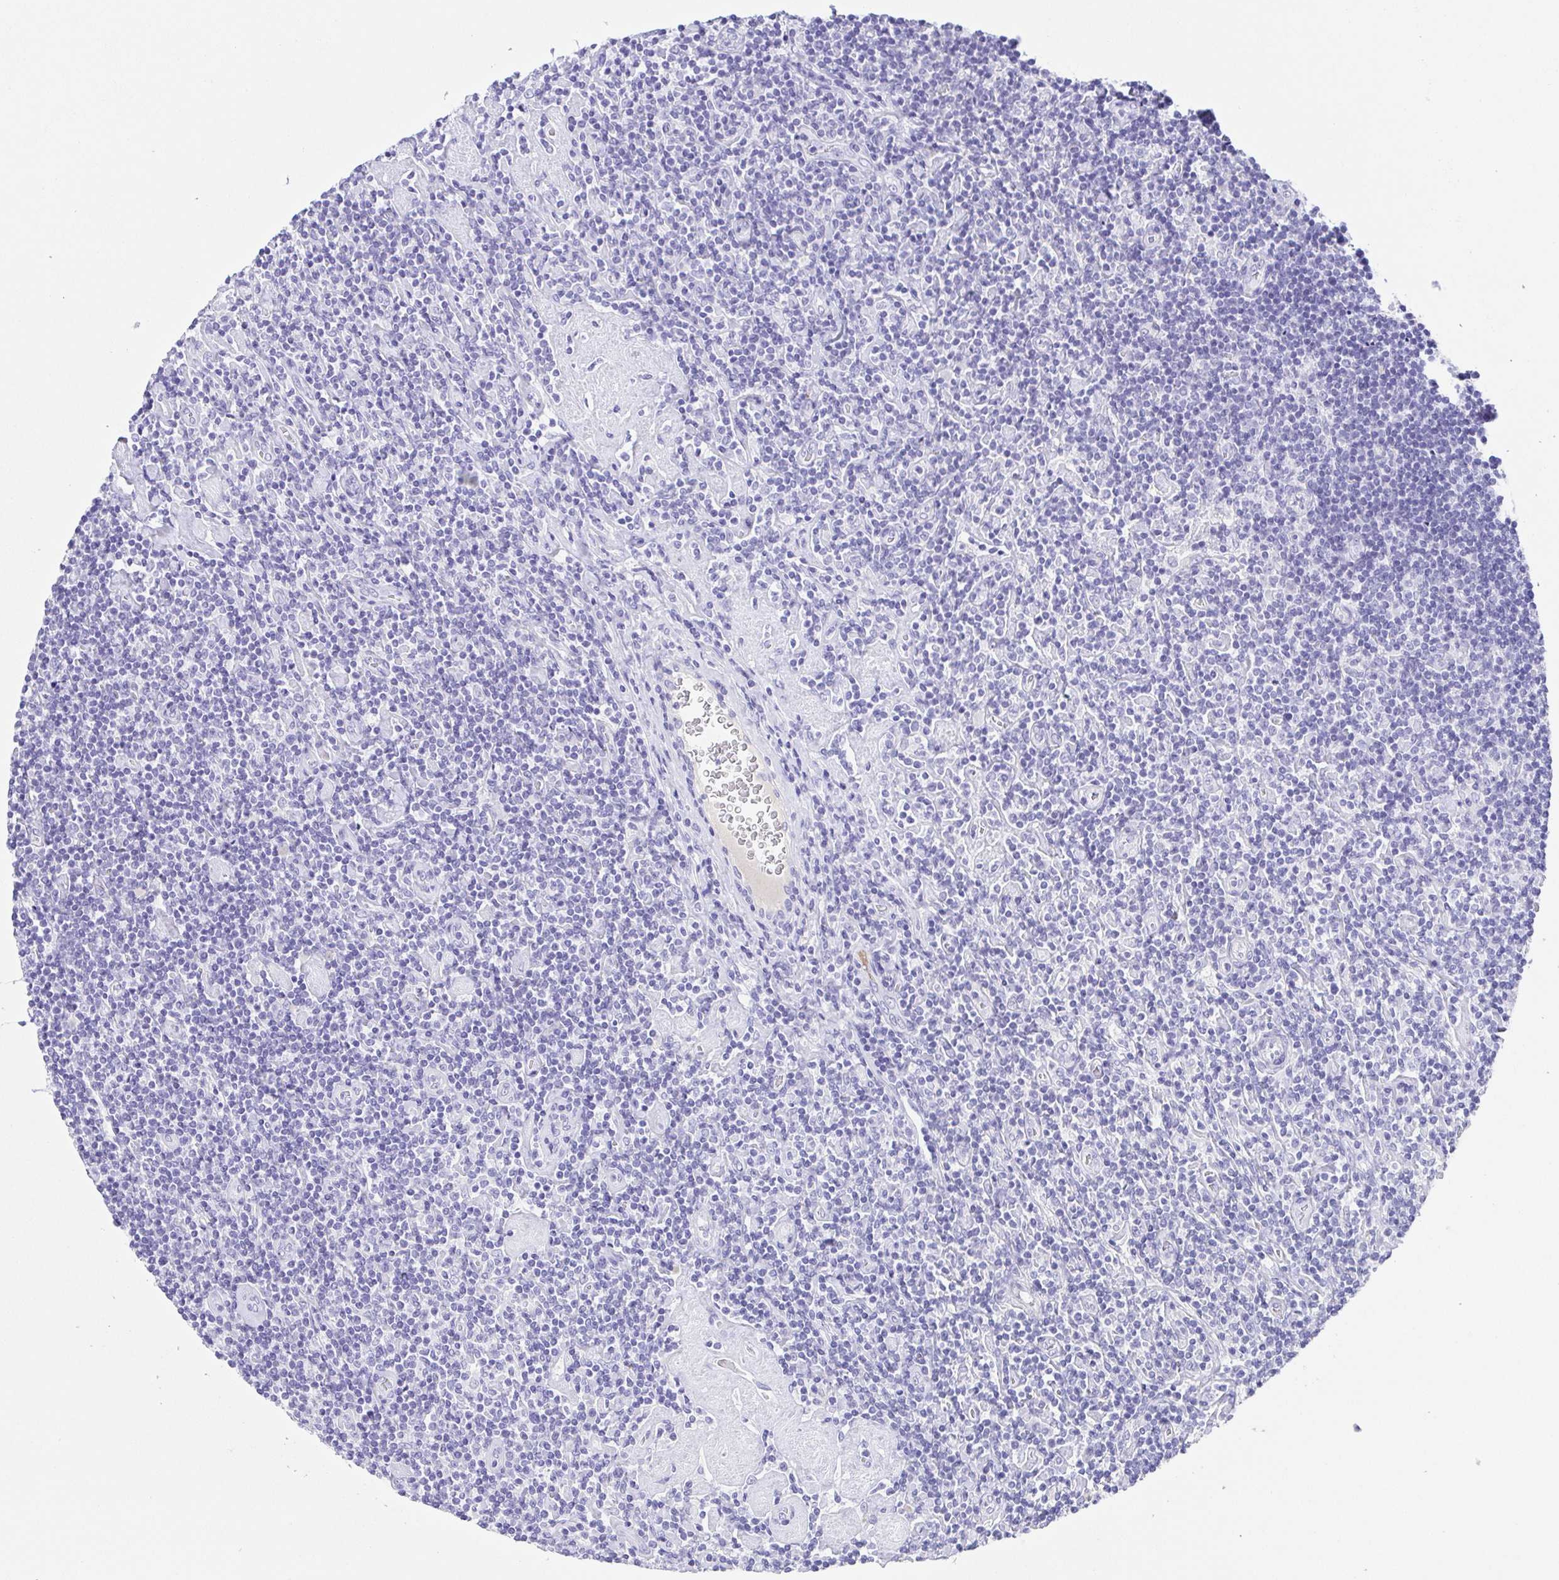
{"staining": {"intensity": "negative", "quantity": "none", "location": "none"}, "tissue": "lymphoma", "cell_type": "Tumor cells", "image_type": "cancer", "snomed": [{"axis": "morphology", "description": "Hodgkin's disease, NOS"}, {"axis": "topography", "description": "Lymph node"}], "caption": "Tumor cells show no significant staining in lymphoma.", "gene": "SPATA4", "patient": {"sex": "male", "age": 40}}